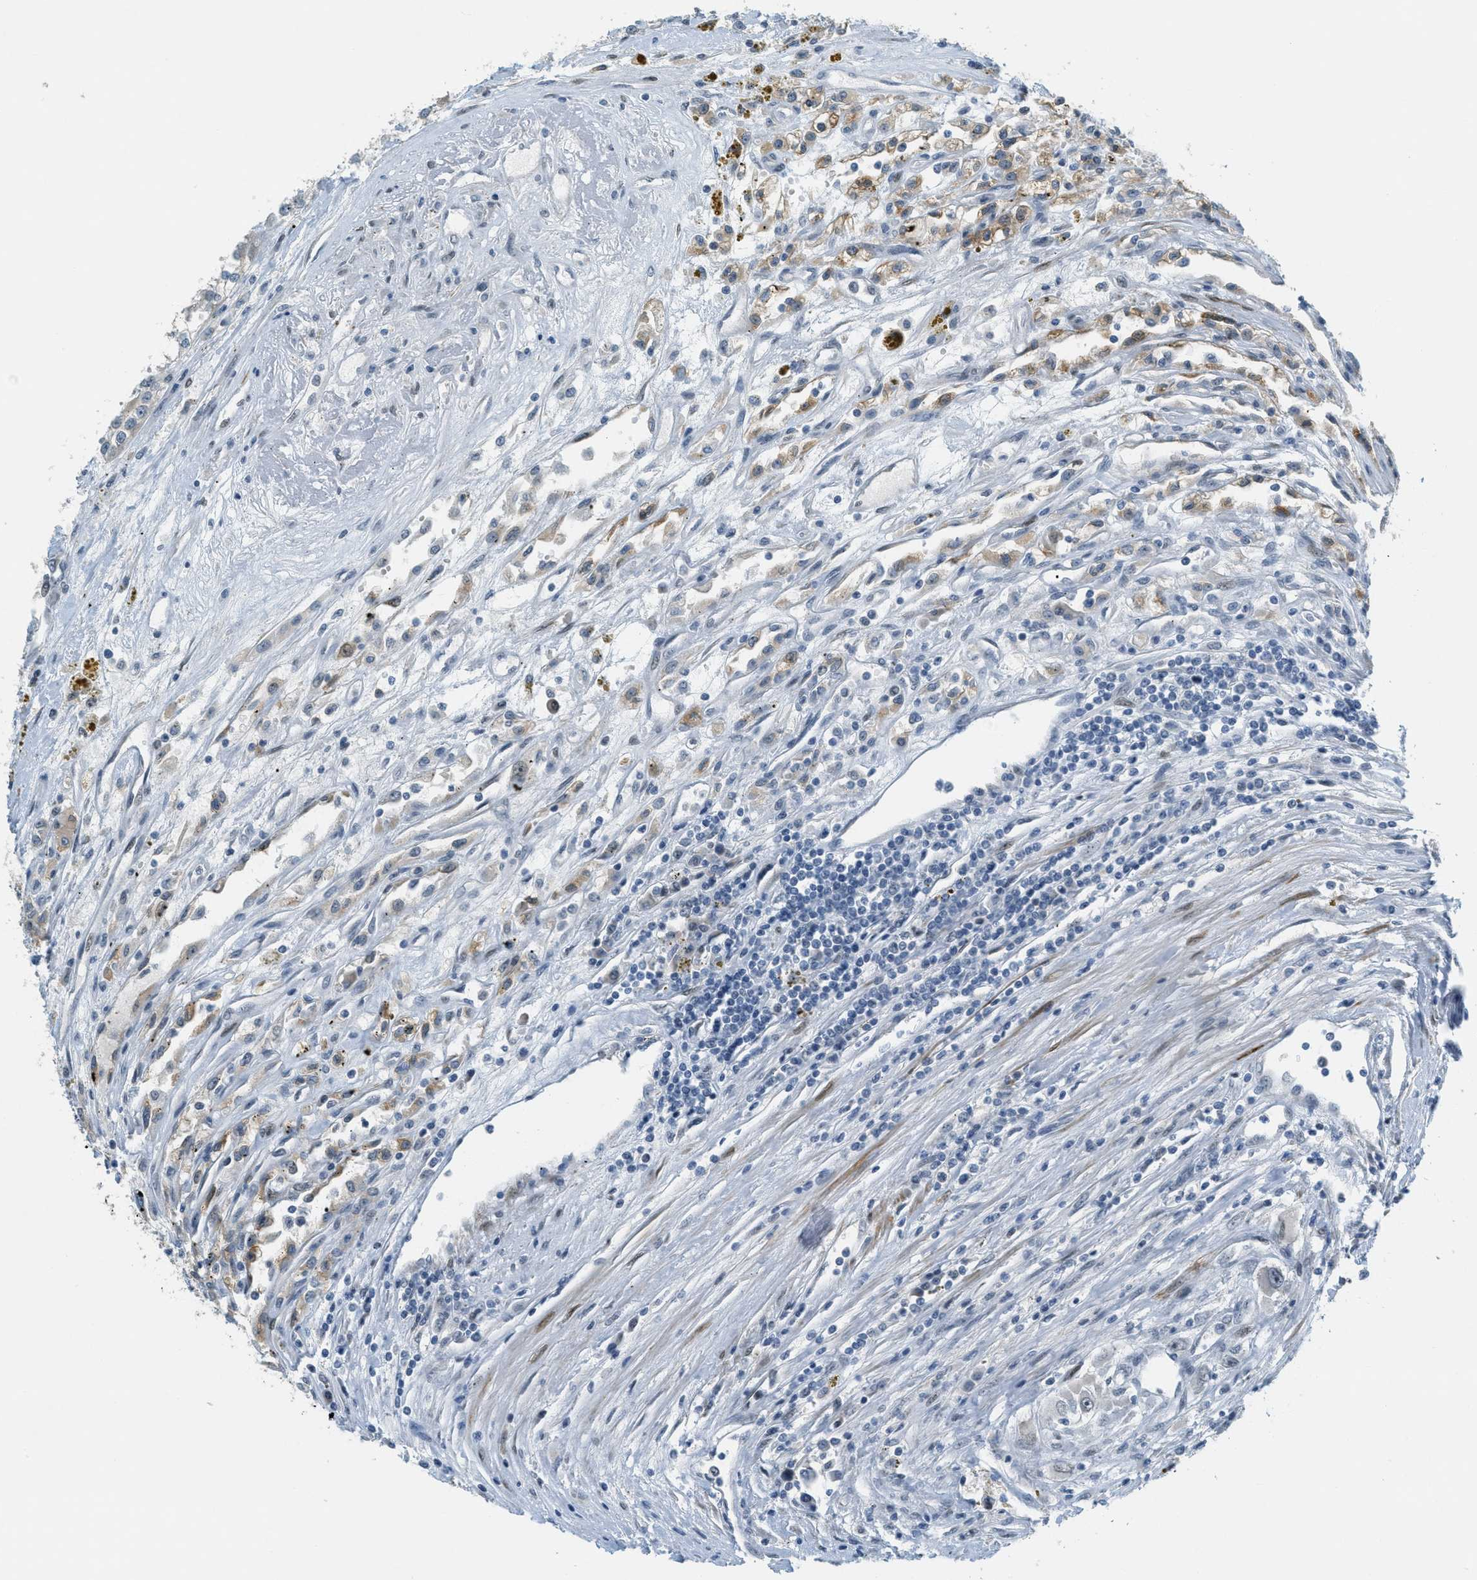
{"staining": {"intensity": "moderate", "quantity": "<25%", "location": "cytoplasmic/membranous"}, "tissue": "renal cancer", "cell_type": "Tumor cells", "image_type": "cancer", "snomed": [{"axis": "morphology", "description": "Adenocarcinoma, NOS"}, {"axis": "topography", "description": "Kidney"}], "caption": "Adenocarcinoma (renal) stained for a protein (brown) shows moderate cytoplasmic/membranous positive positivity in about <25% of tumor cells.", "gene": "ZDHHC23", "patient": {"sex": "female", "age": 52}}